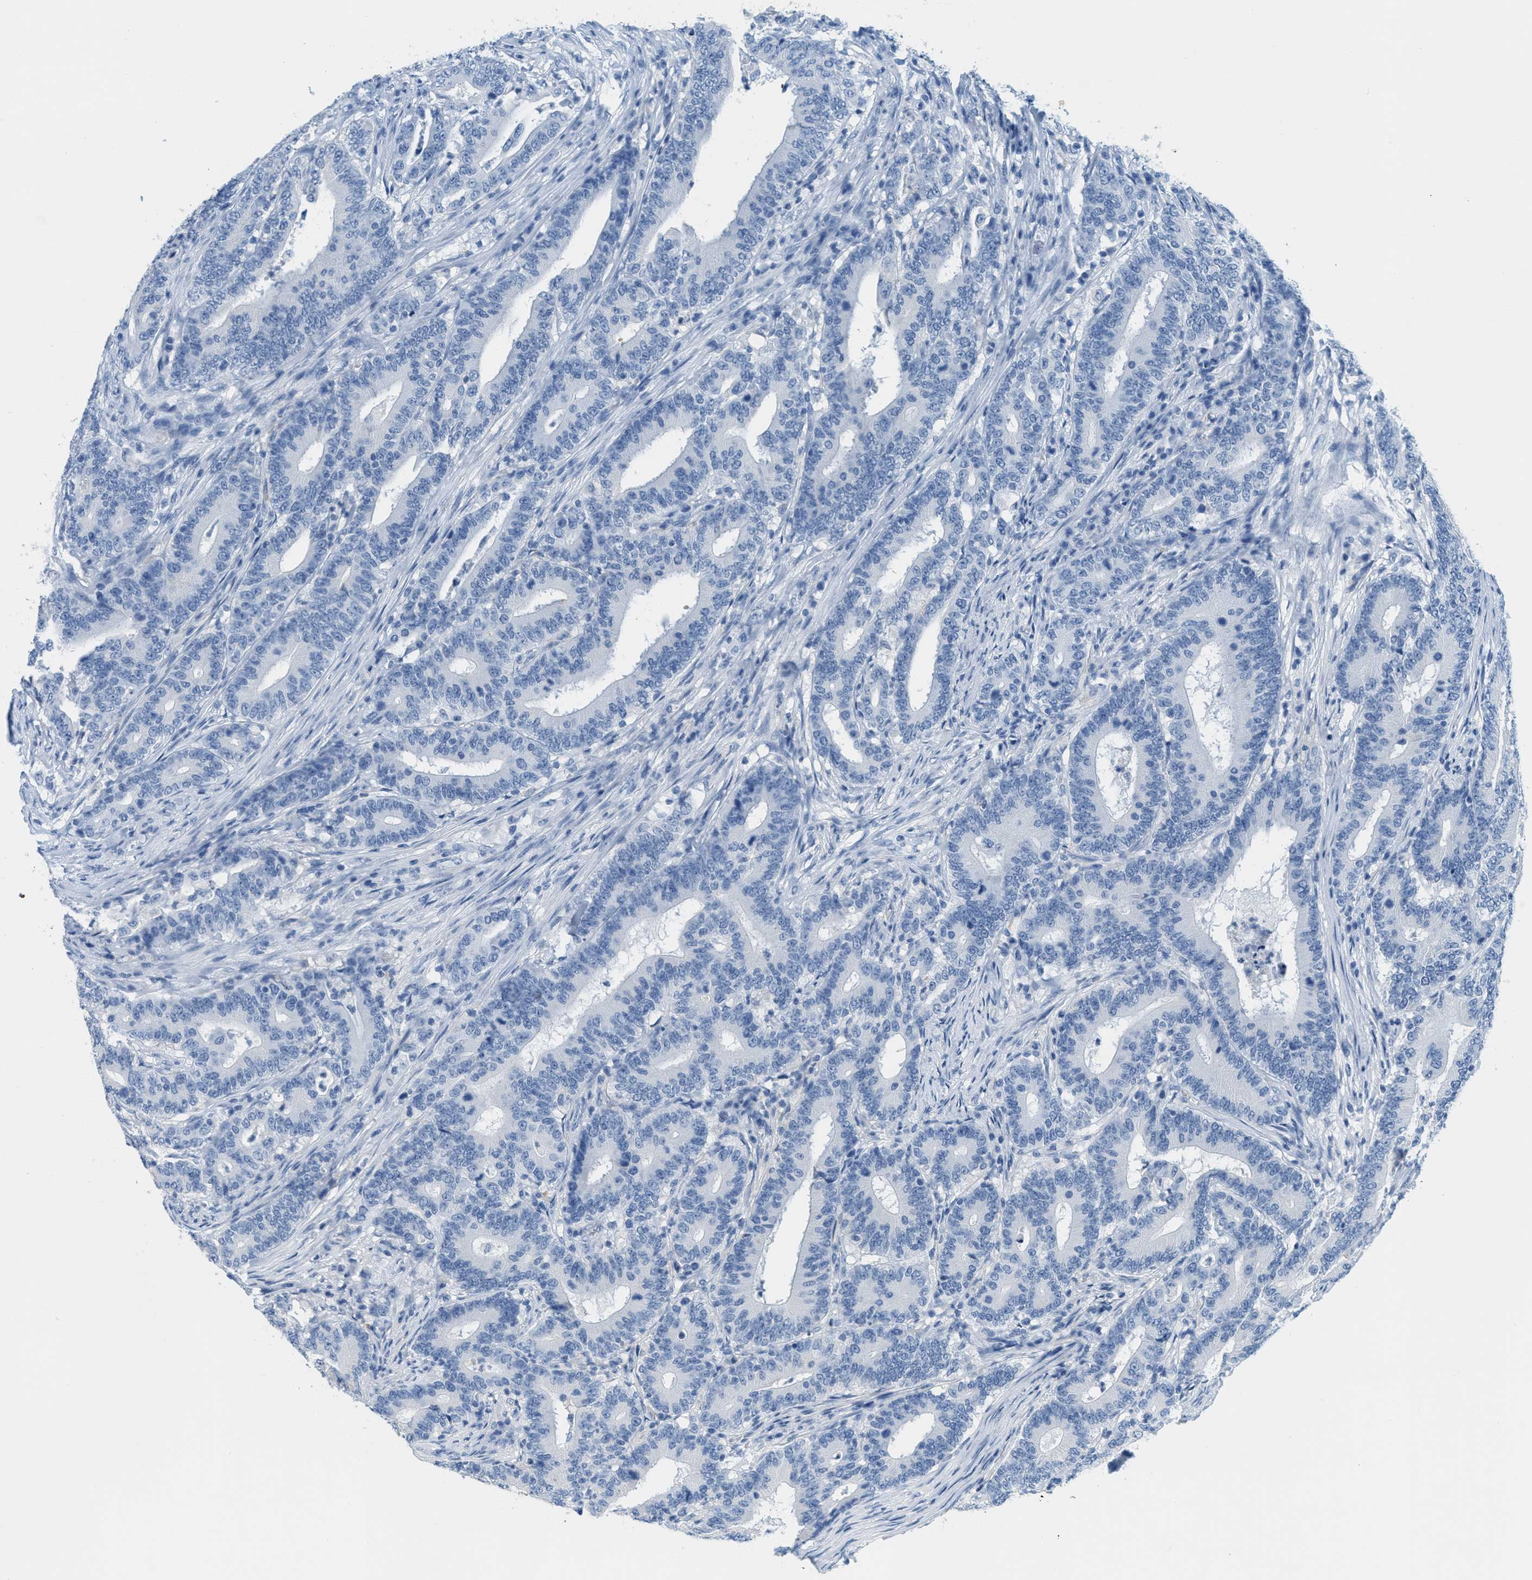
{"staining": {"intensity": "negative", "quantity": "none", "location": "none"}, "tissue": "colorectal cancer", "cell_type": "Tumor cells", "image_type": "cancer", "snomed": [{"axis": "morphology", "description": "Adenocarcinoma, NOS"}, {"axis": "topography", "description": "Colon"}], "caption": "An immunohistochemistry (IHC) histopathology image of colorectal adenocarcinoma is shown. There is no staining in tumor cells of colorectal adenocarcinoma.", "gene": "GPM6A", "patient": {"sex": "female", "age": 66}}